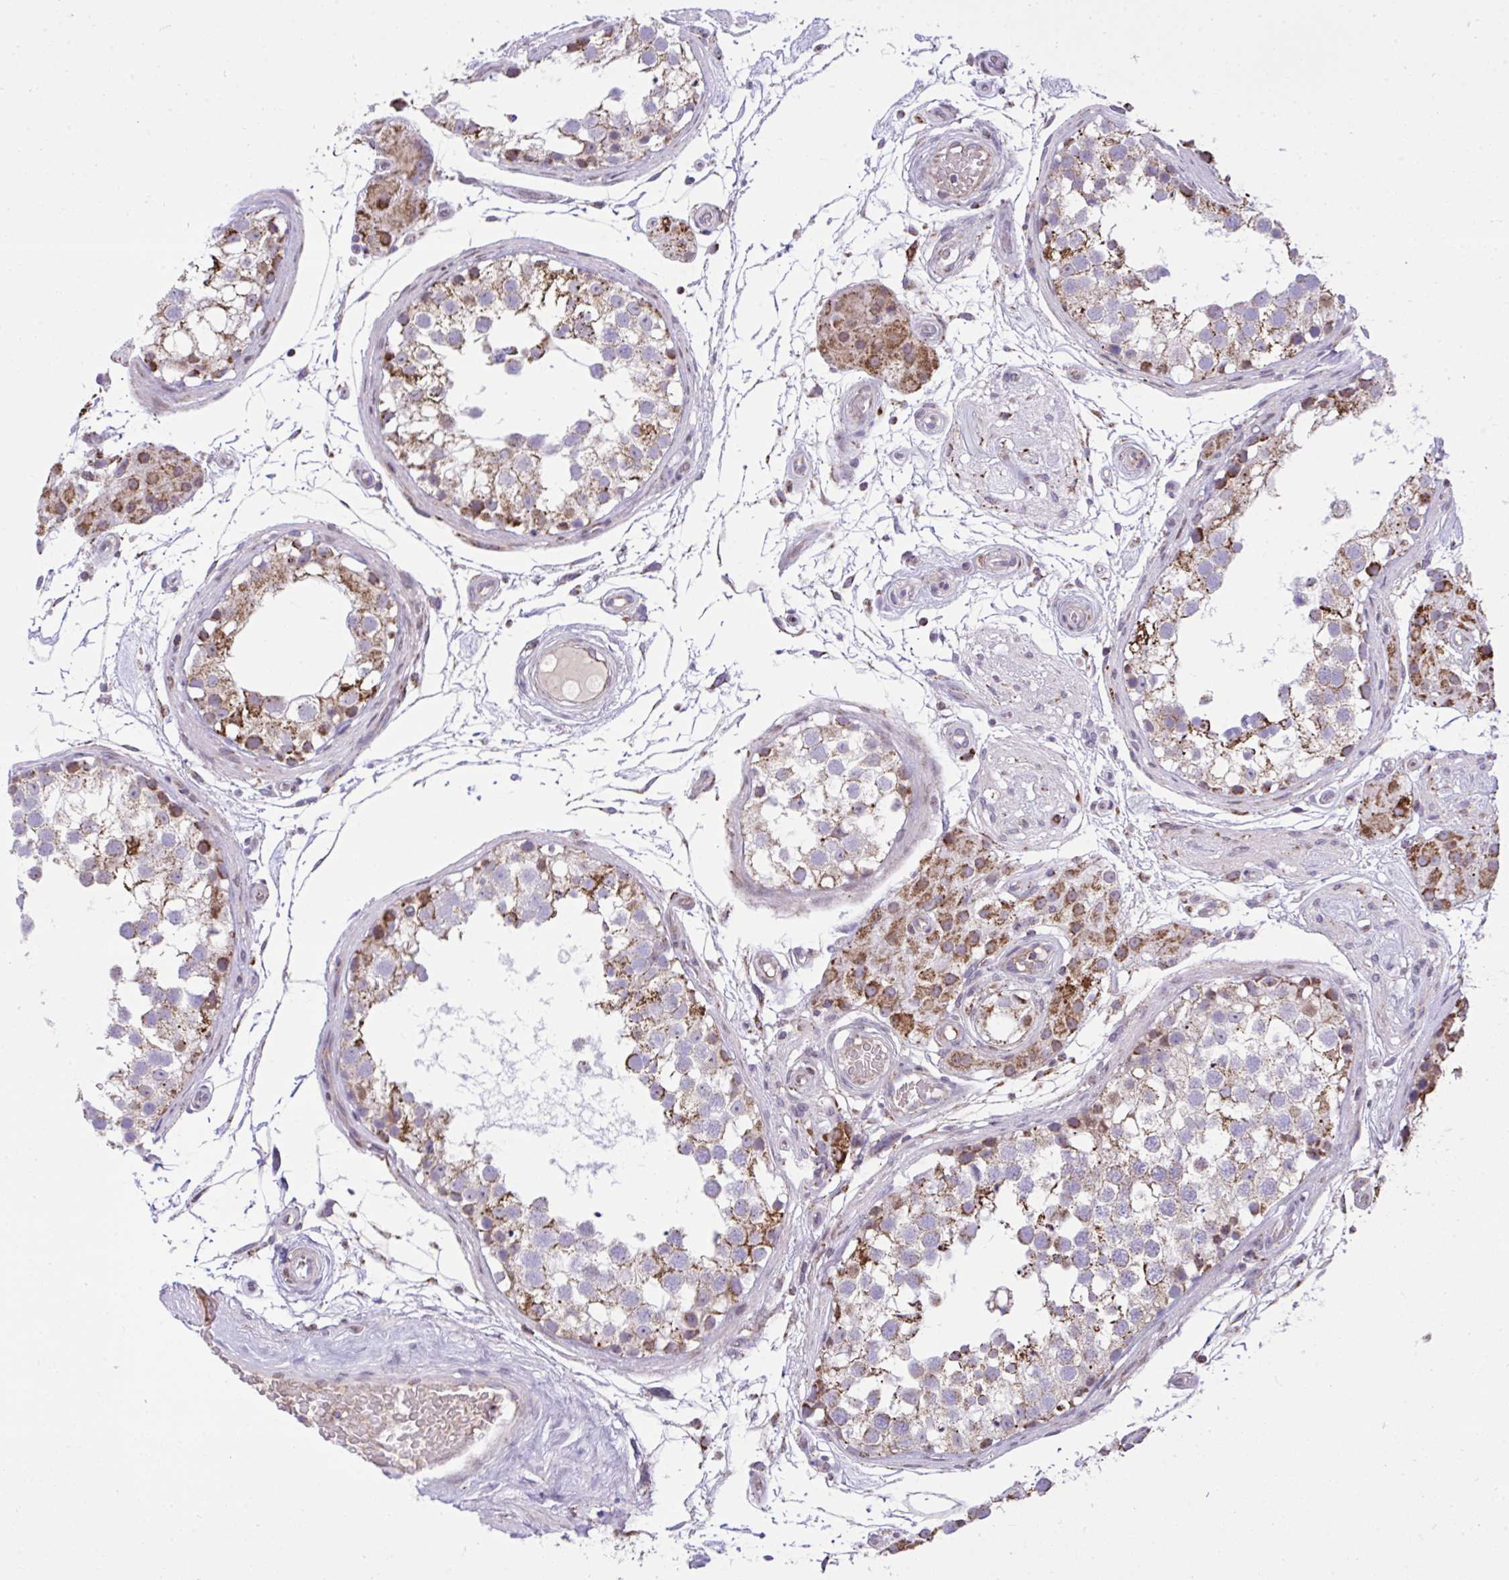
{"staining": {"intensity": "strong", "quantity": "25%-75%", "location": "cytoplasmic/membranous"}, "tissue": "testis", "cell_type": "Cells in seminiferous ducts", "image_type": "normal", "snomed": [{"axis": "morphology", "description": "Normal tissue, NOS"}, {"axis": "morphology", "description": "Seminoma, NOS"}, {"axis": "topography", "description": "Testis"}], "caption": "About 25%-75% of cells in seminiferous ducts in normal testis exhibit strong cytoplasmic/membranous protein positivity as visualized by brown immunohistochemical staining.", "gene": "ZNF362", "patient": {"sex": "male", "age": 65}}